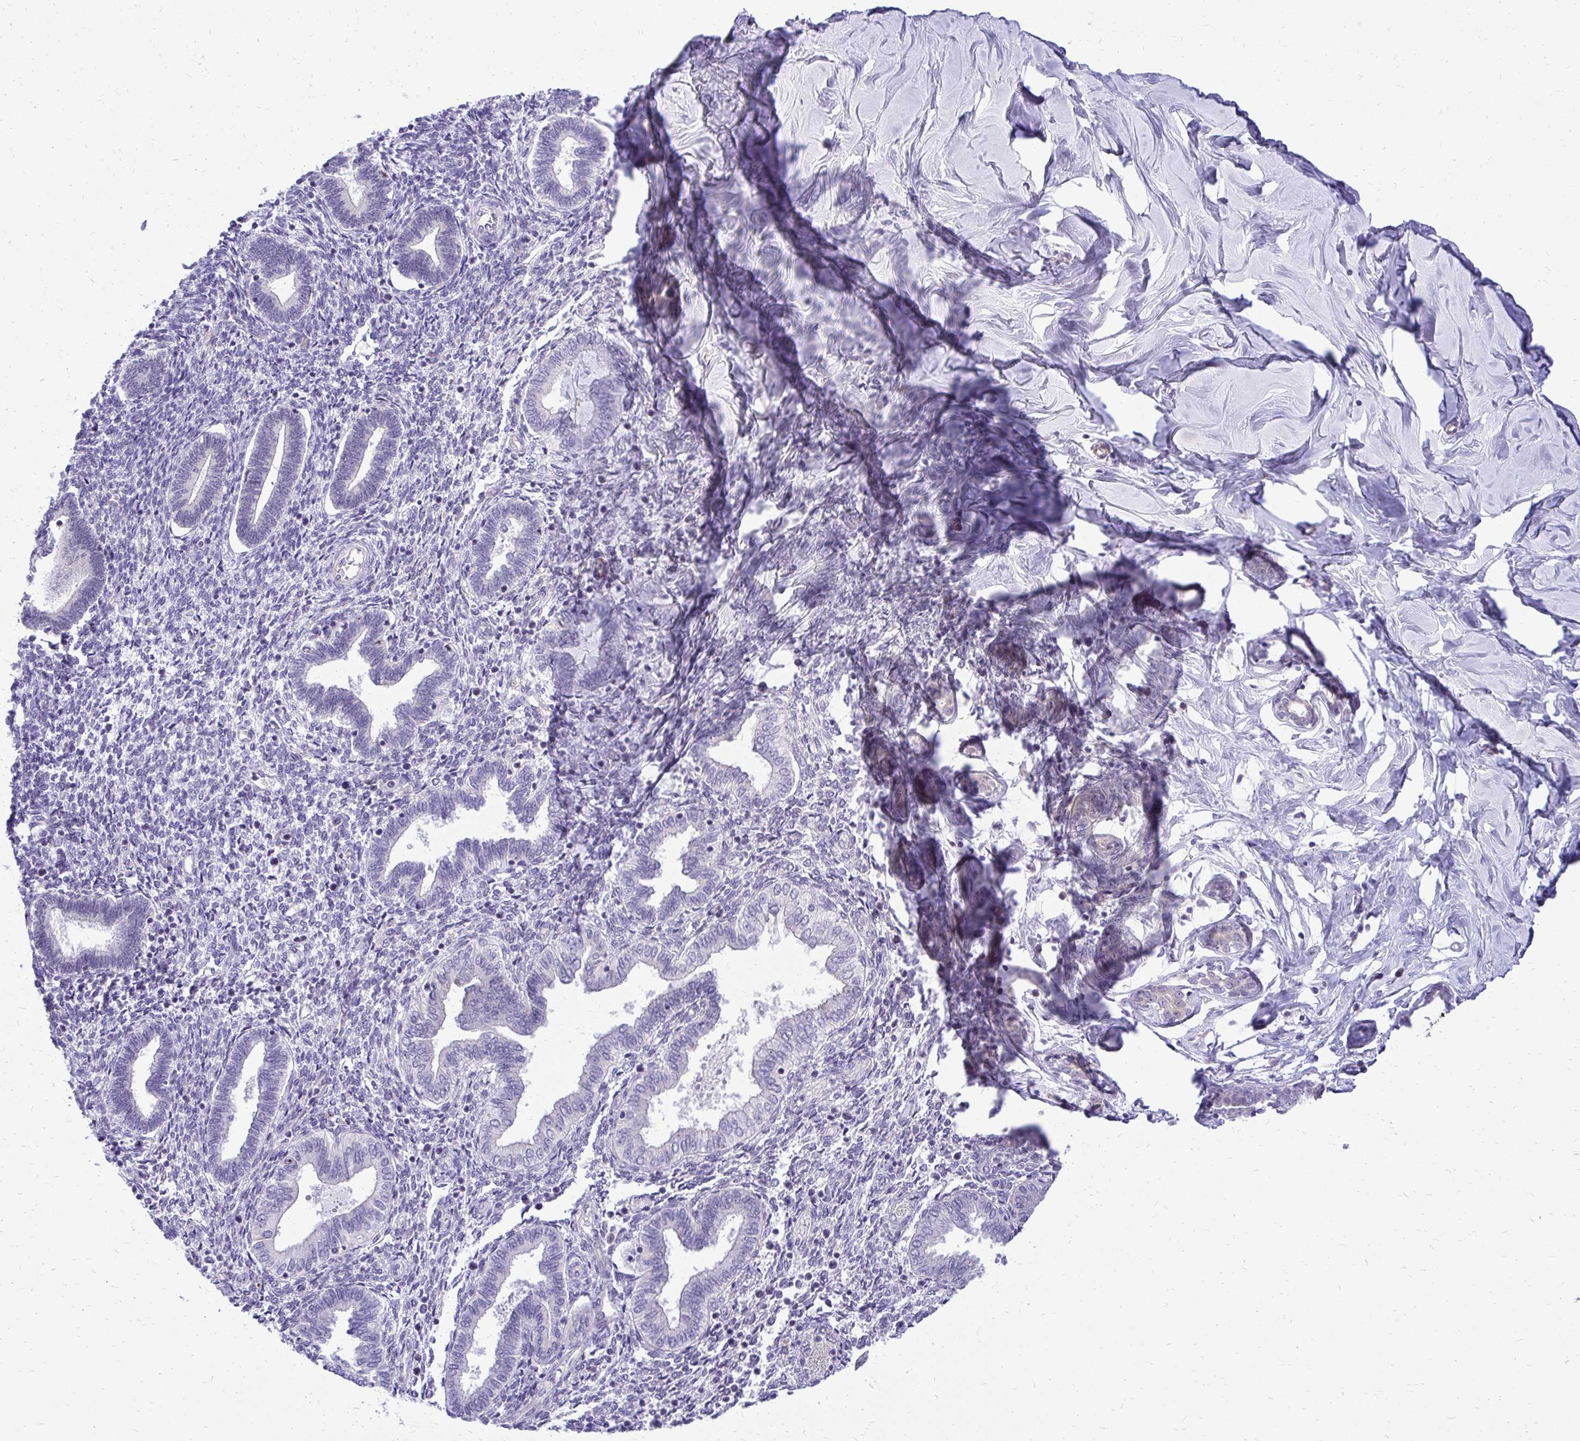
{"staining": {"intensity": "negative", "quantity": "none", "location": "none"}, "tissue": "endometrium", "cell_type": "Cells in endometrial stroma", "image_type": "normal", "snomed": [{"axis": "morphology", "description": "Normal tissue, NOS"}, {"axis": "topography", "description": "Endometrium"}], "caption": "The micrograph demonstrates no significant positivity in cells in endometrial stroma of endometrium.", "gene": "NIFK", "patient": {"sex": "female", "age": 42}}